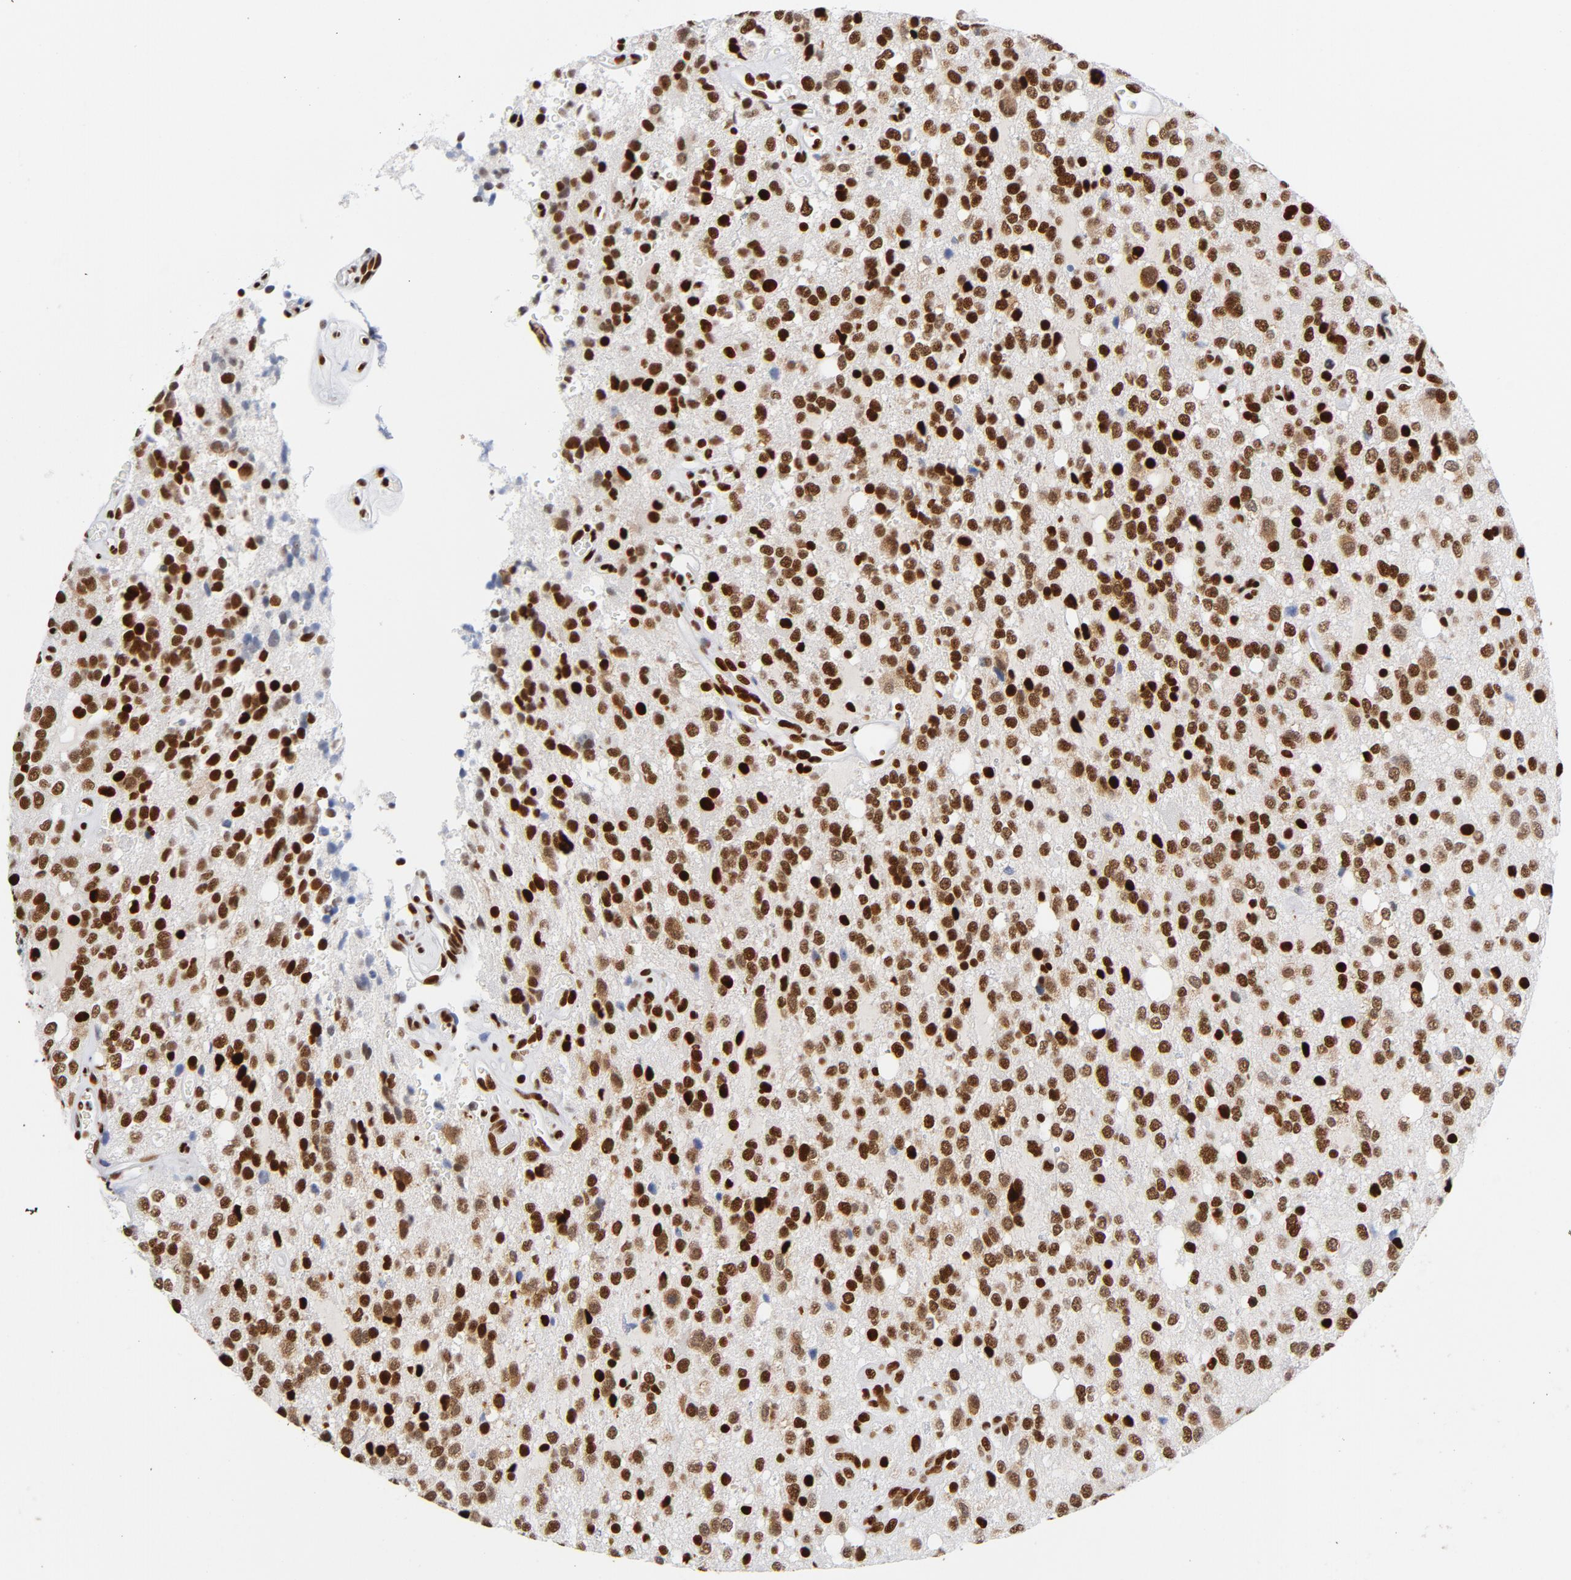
{"staining": {"intensity": "strong", "quantity": ">75%", "location": "nuclear"}, "tissue": "glioma", "cell_type": "Tumor cells", "image_type": "cancer", "snomed": [{"axis": "morphology", "description": "Glioma, malignant, High grade"}, {"axis": "topography", "description": "Brain"}], "caption": "Immunohistochemistry (IHC) histopathology image of neoplastic tissue: human glioma stained using immunohistochemistry (IHC) reveals high levels of strong protein expression localized specifically in the nuclear of tumor cells, appearing as a nuclear brown color.", "gene": "XRCC5", "patient": {"sex": "male", "age": 47}}